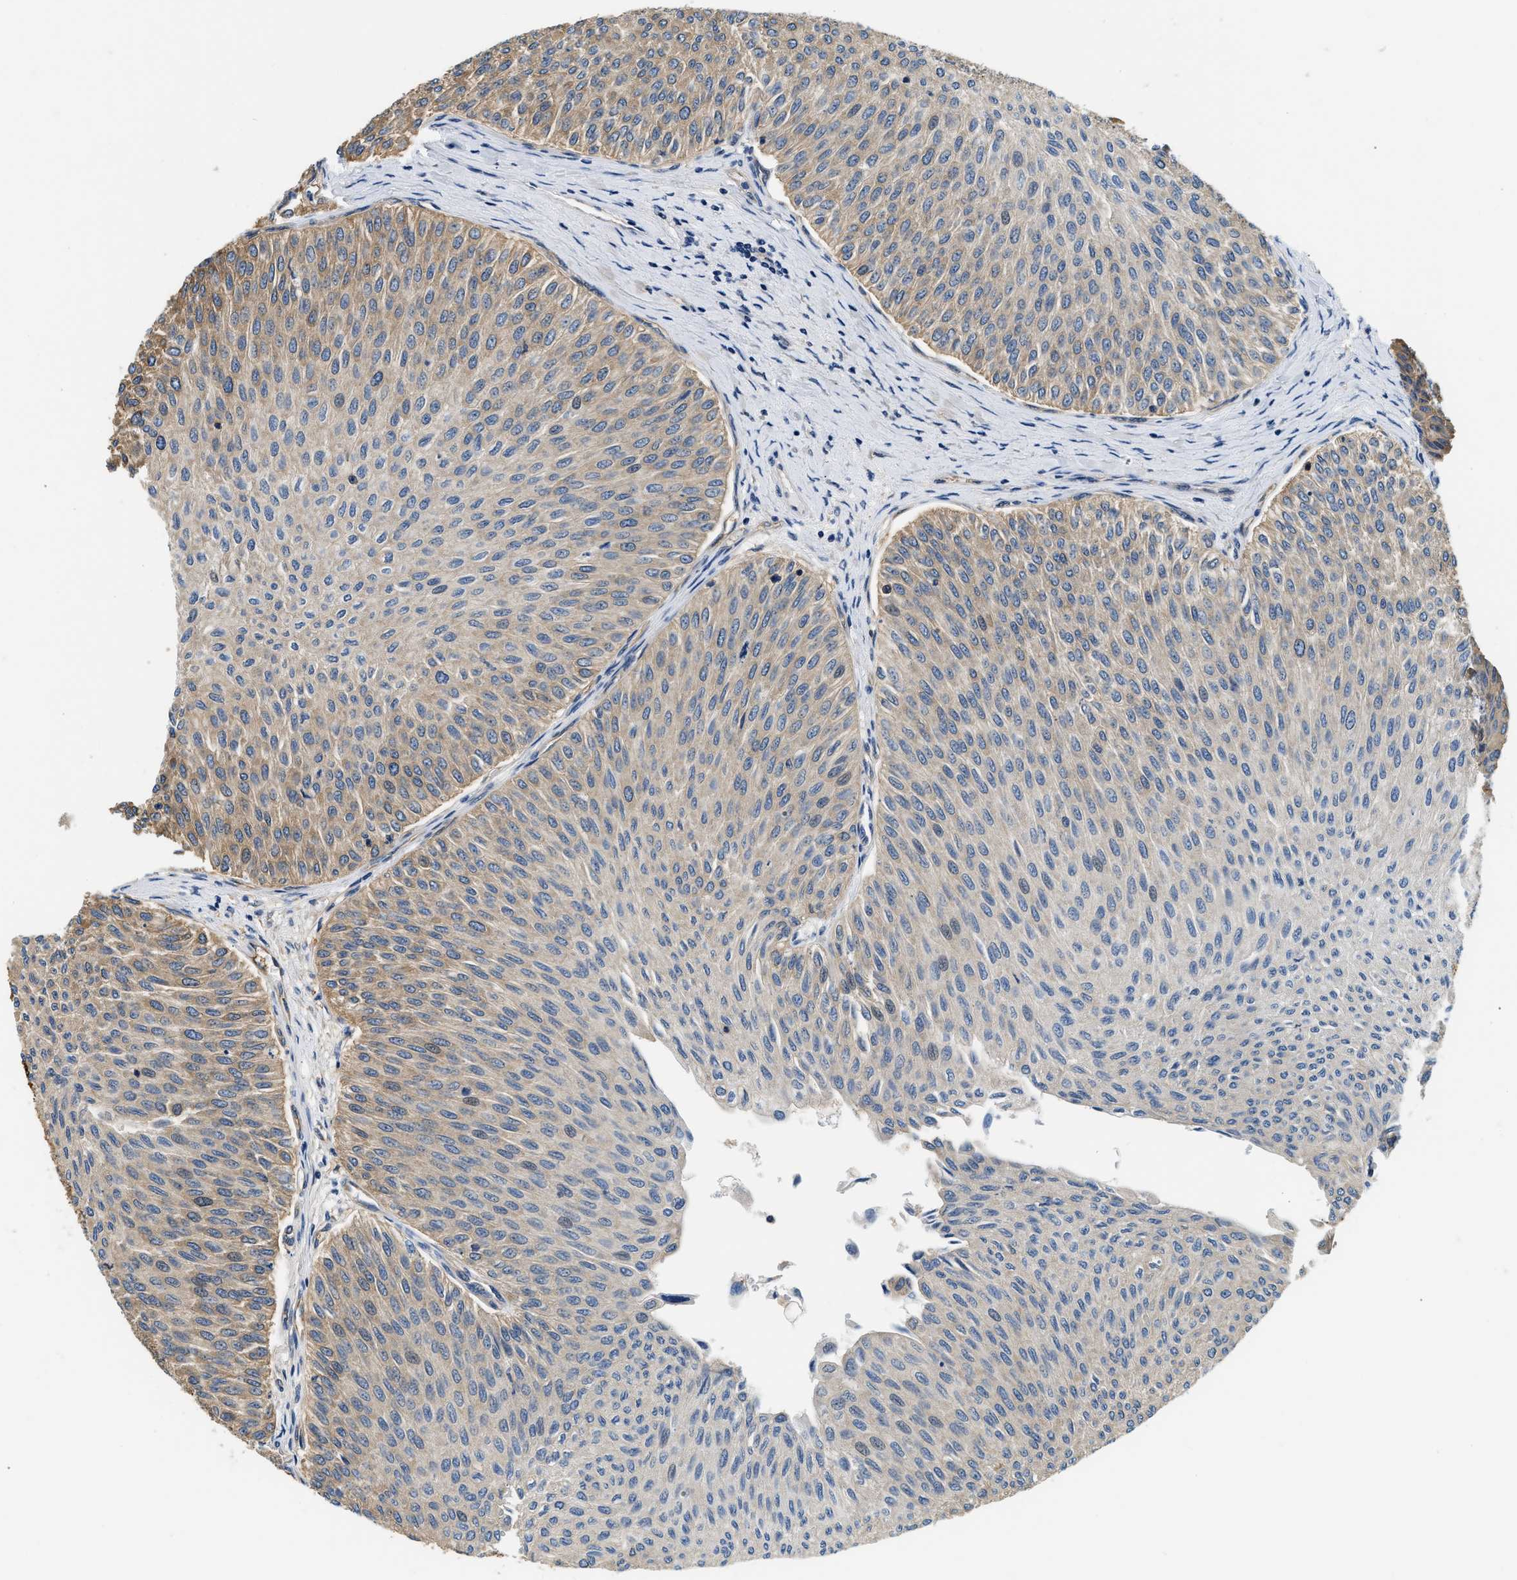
{"staining": {"intensity": "weak", "quantity": ">75%", "location": "cytoplasmic/membranous"}, "tissue": "urothelial cancer", "cell_type": "Tumor cells", "image_type": "cancer", "snomed": [{"axis": "morphology", "description": "Urothelial carcinoma, Low grade"}, {"axis": "topography", "description": "Urinary bladder"}], "caption": "Protein staining by immunohistochemistry (IHC) displays weak cytoplasmic/membranous positivity in about >75% of tumor cells in low-grade urothelial carcinoma. (IHC, brightfield microscopy, high magnification).", "gene": "PPP2R1B", "patient": {"sex": "male", "age": 78}}